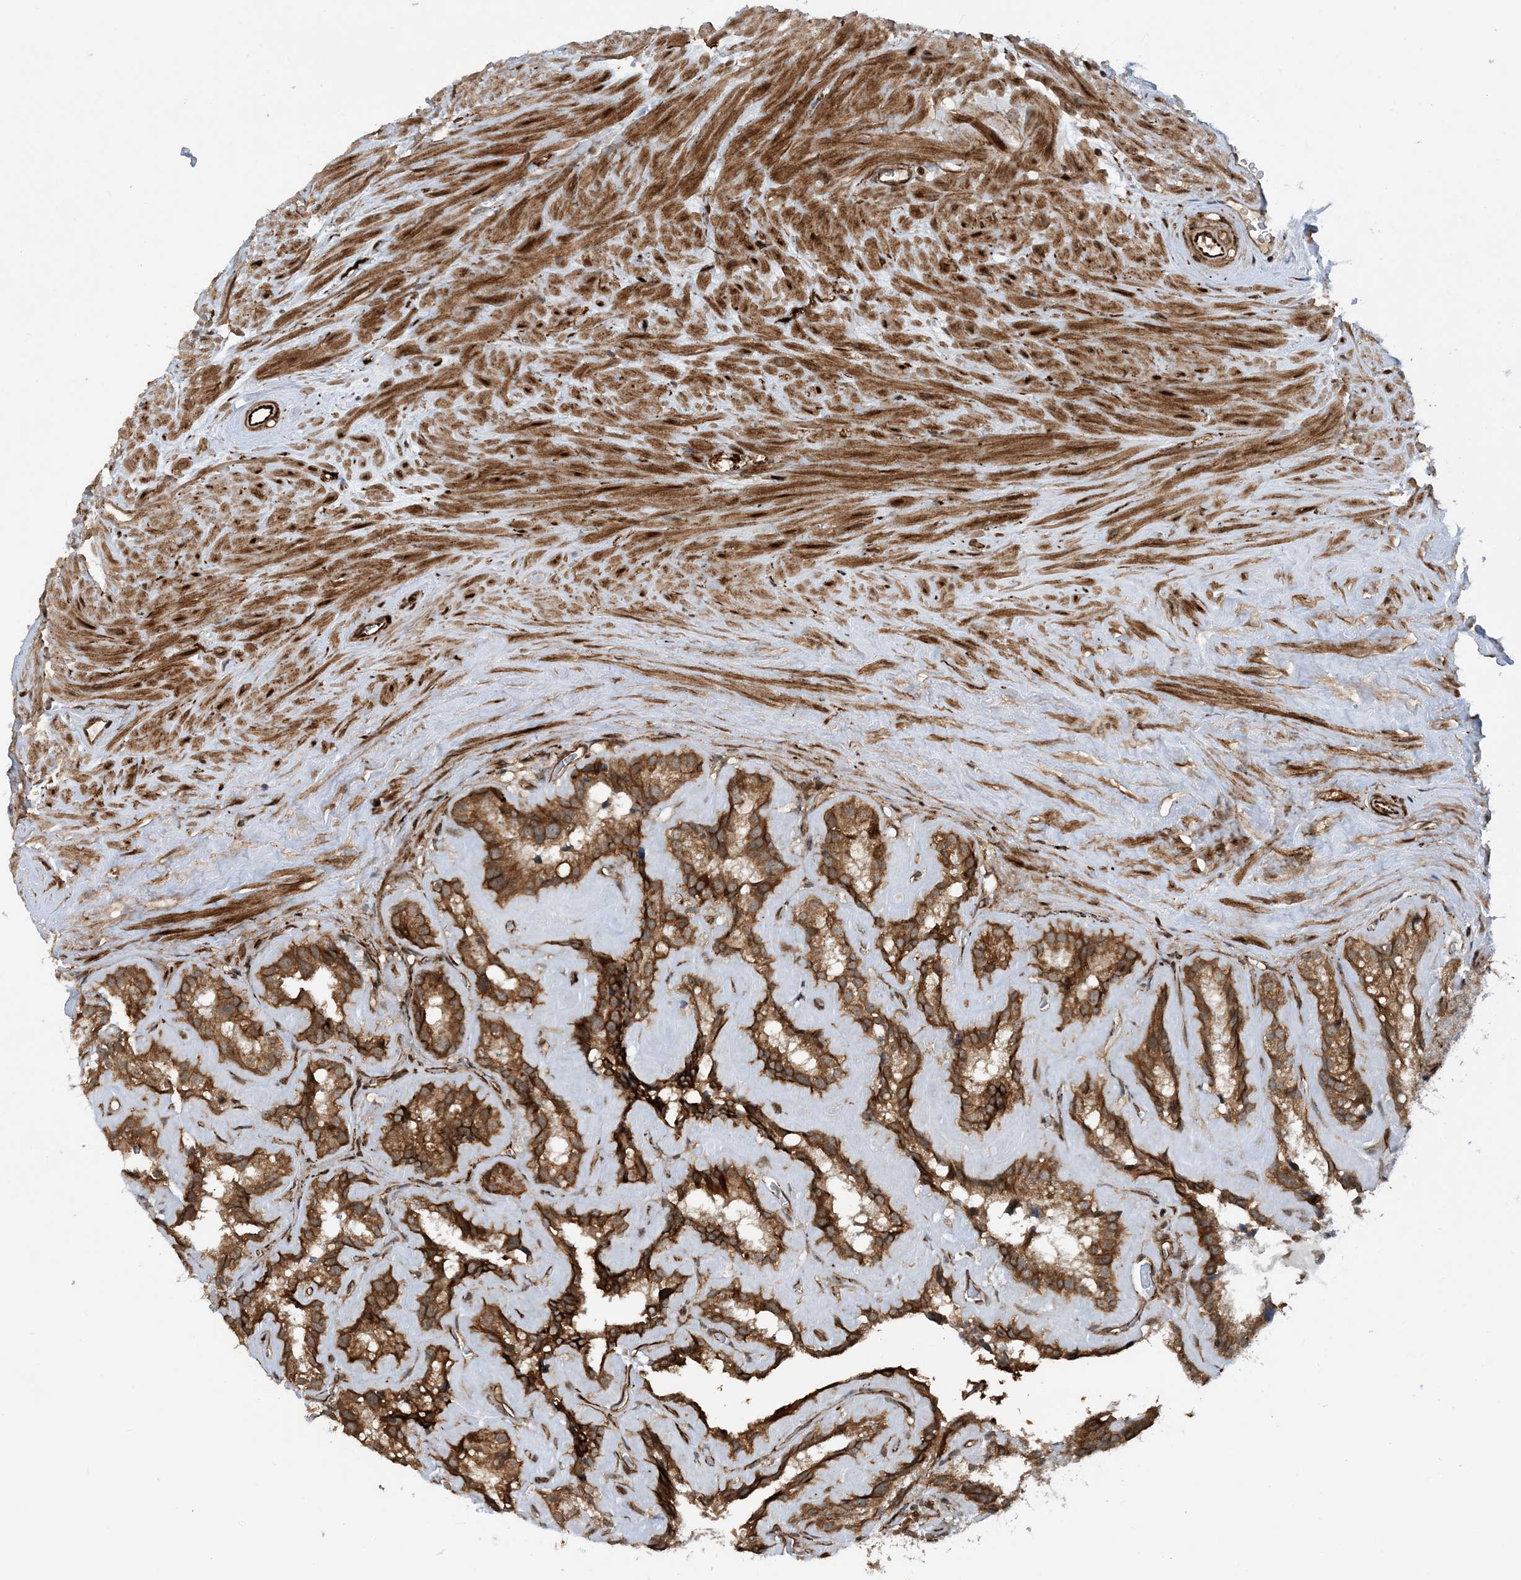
{"staining": {"intensity": "strong", "quantity": ">75%", "location": "cytoplasmic/membranous"}, "tissue": "seminal vesicle", "cell_type": "Glandular cells", "image_type": "normal", "snomed": [{"axis": "morphology", "description": "Normal tissue, NOS"}, {"axis": "topography", "description": "Prostate"}, {"axis": "topography", "description": "Seminal veicle"}], "caption": "Glandular cells display high levels of strong cytoplasmic/membranous positivity in approximately >75% of cells in benign human seminal vesicle. (Brightfield microscopy of DAB IHC at high magnification).", "gene": "HEMK1", "patient": {"sex": "male", "age": 59}}